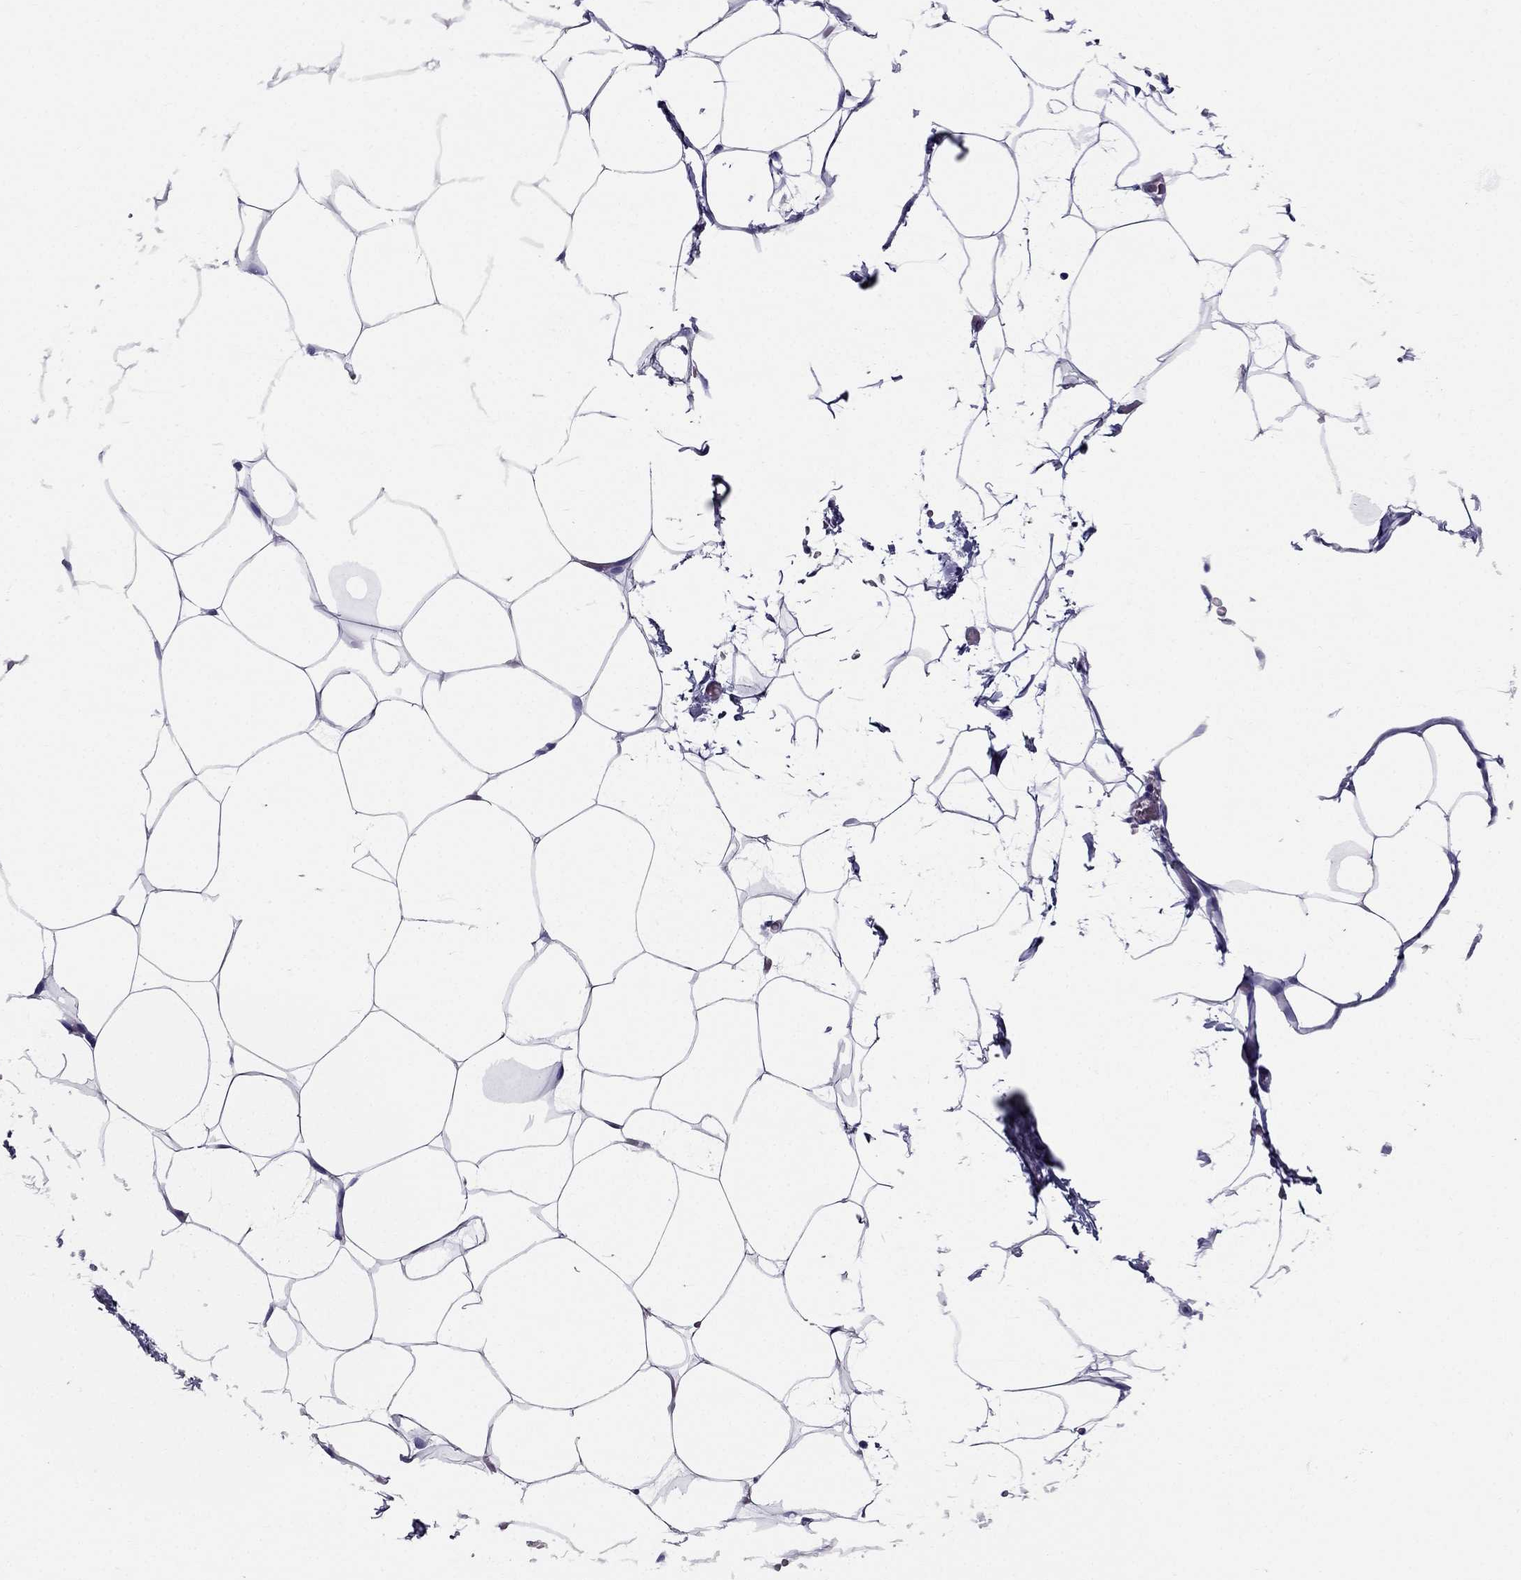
{"staining": {"intensity": "negative", "quantity": "none", "location": "none"}, "tissue": "adipose tissue", "cell_type": "Adipocytes", "image_type": "normal", "snomed": [{"axis": "morphology", "description": "Normal tissue, NOS"}, {"axis": "topography", "description": "Adipose tissue"}], "caption": "This micrograph is of normal adipose tissue stained with immunohistochemistry (IHC) to label a protein in brown with the nuclei are counter-stained blue. There is no expression in adipocytes.", "gene": "GPR50", "patient": {"sex": "male", "age": 57}}